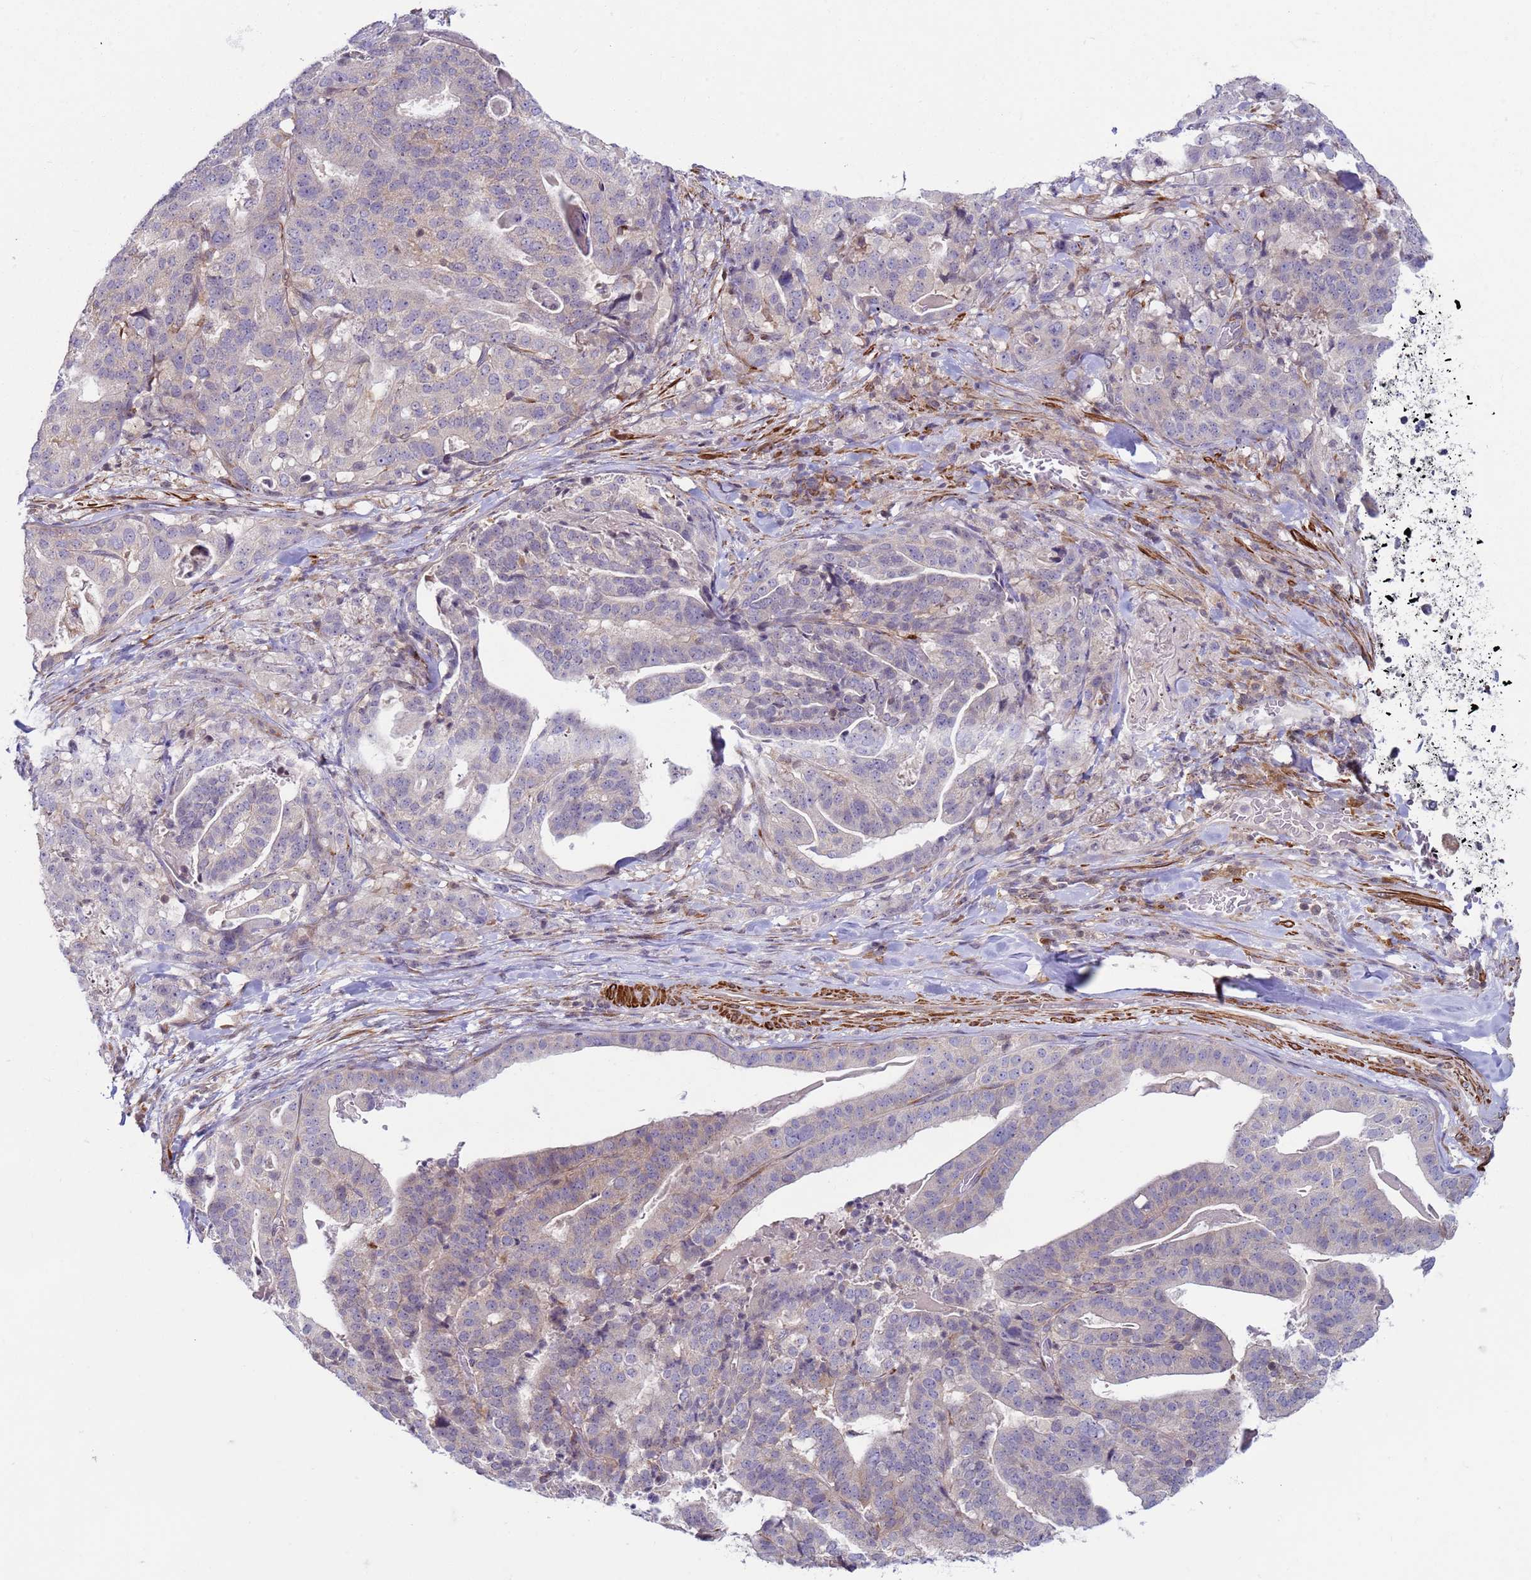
{"staining": {"intensity": "negative", "quantity": "none", "location": "none"}, "tissue": "stomach cancer", "cell_type": "Tumor cells", "image_type": "cancer", "snomed": [{"axis": "morphology", "description": "Adenocarcinoma, NOS"}, {"axis": "topography", "description": "Stomach"}], "caption": "The photomicrograph demonstrates no staining of tumor cells in stomach adenocarcinoma.", "gene": "SNAPC4", "patient": {"sex": "male", "age": 48}}